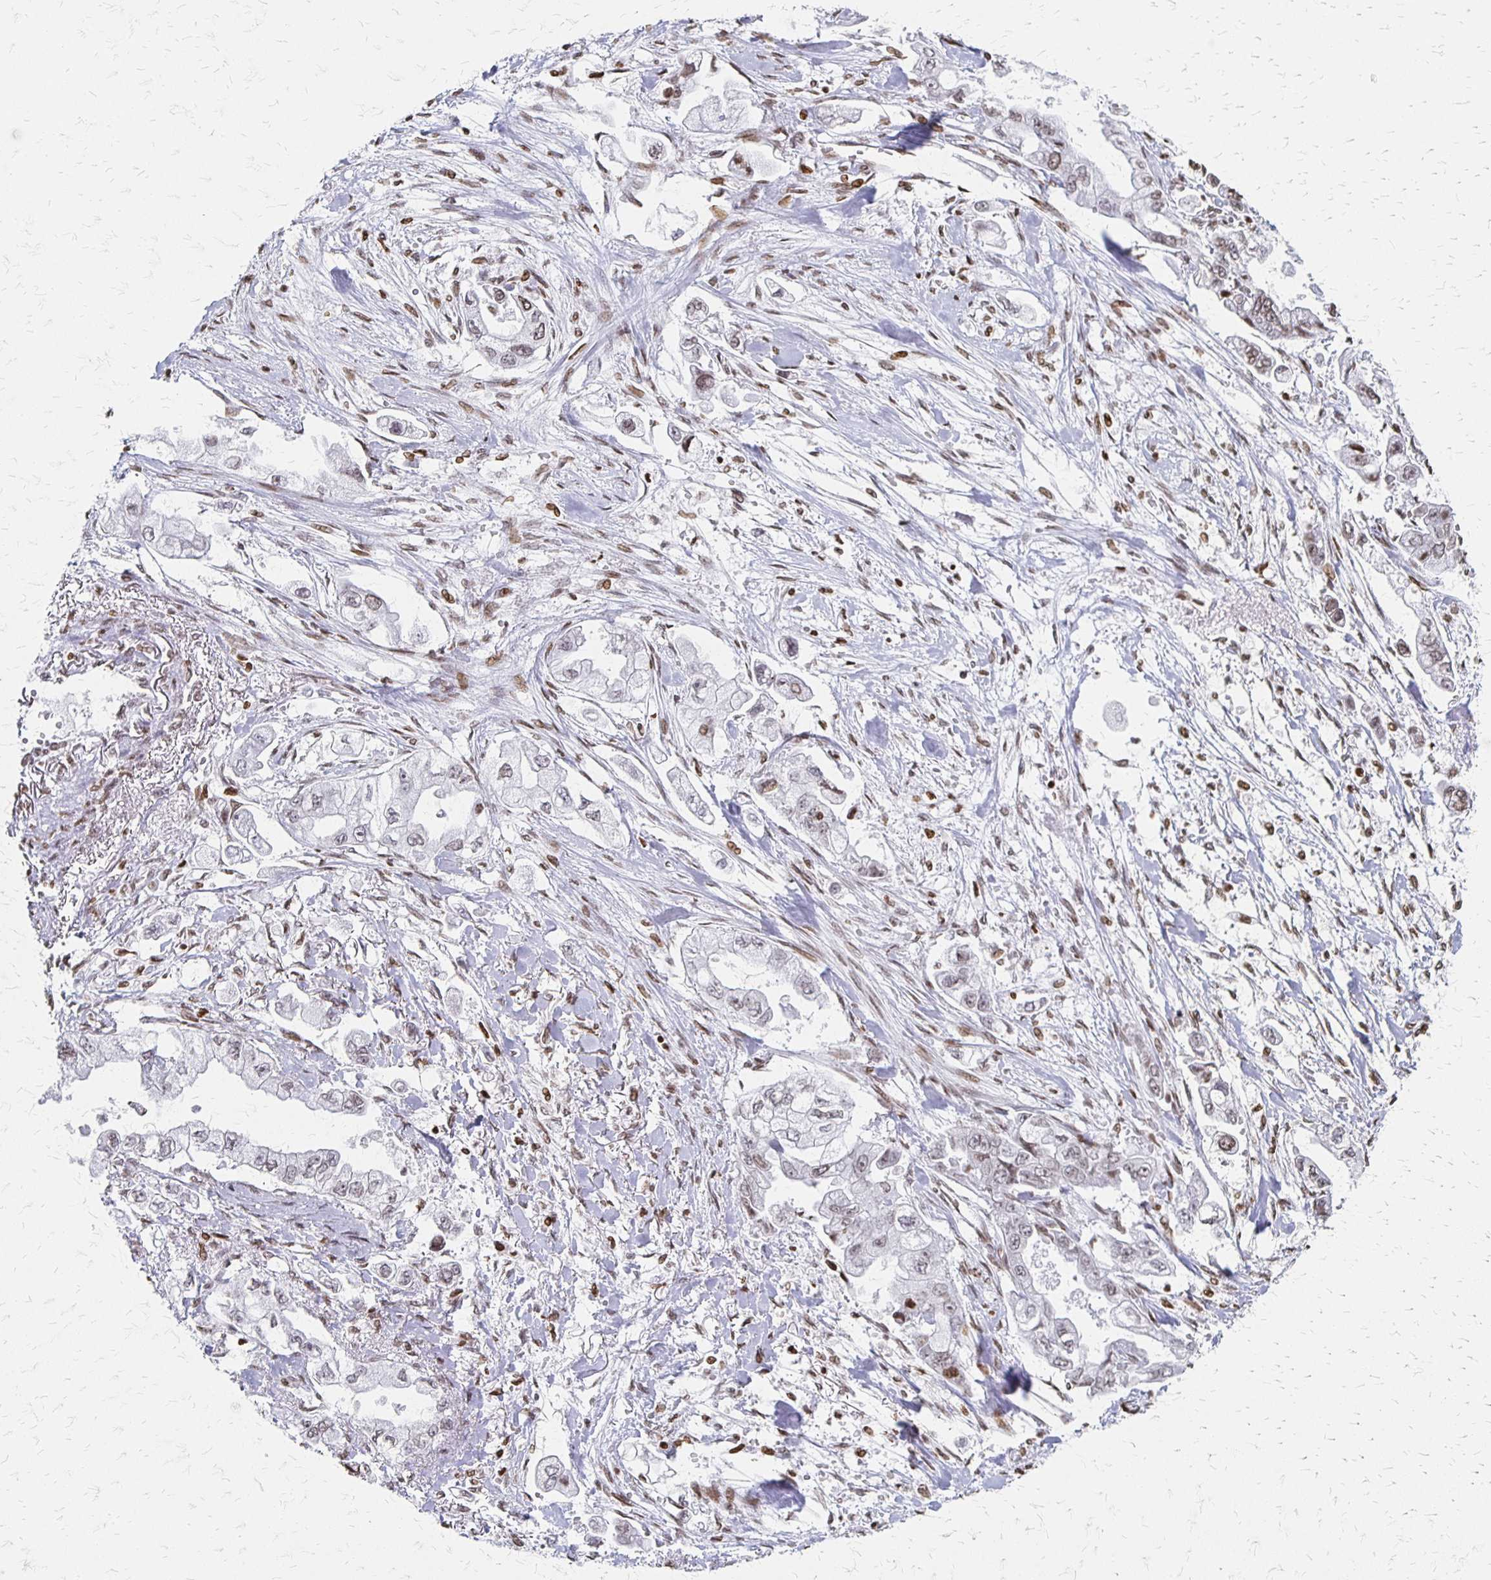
{"staining": {"intensity": "weak", "quantity": "<25%", "location": "nuclear"}, "tissue": "stomach cancer", "cell_type": "Tumor cells", "image_type": "cancer", "snomed": [{"axis": "morphology", "description": "Adenocarcinoma, NOS"}, {"axis": "topography", "description": "Stomach"}], "caption": "Immunohistochemical staining of human stomach cancer demonstrates no significant staining in tumor cells.", "gene": "ZNF280C", "patient": {"sex": "male", "age": 62}}